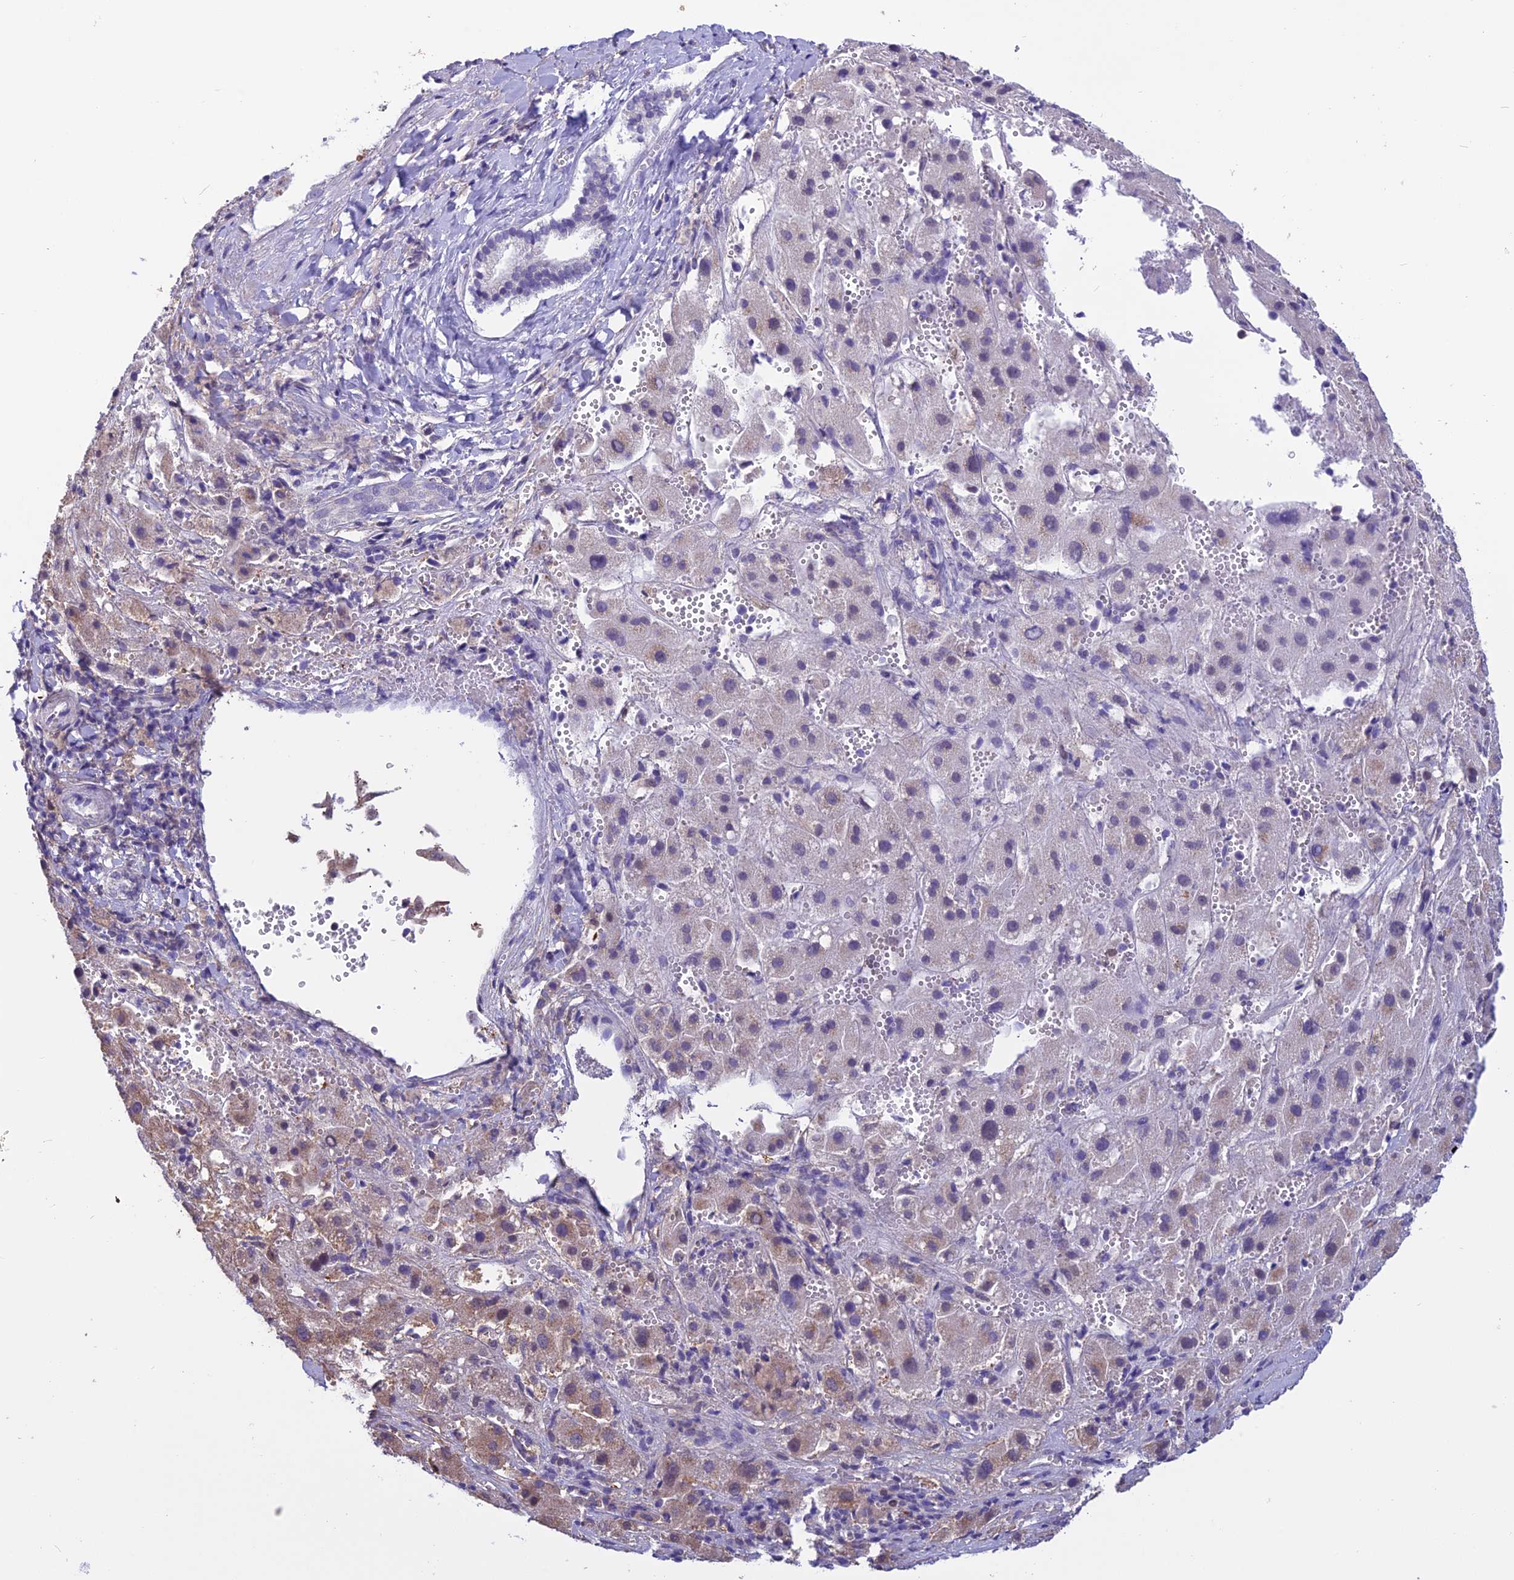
{"staining": {"intensity": "moderate", "quantity": "25%-75%", "location": "cytoplasmic/membranous"}, "tissue": "liver cancer", "cell_type": "Tumor cells", "image_type": "cancer", "snomed": [{"axis": "morphology", "description": "Carcinoma, Hepatocellular, NOS"}, {"axis": "topography", "description": "Liver"}], "caption": "Immunohistochemistry micrograph of neoplastic tissue: liver cancer stained using IHC shows medium levels of moderate protein expression localized specifically in the cytoplasmic/membranous of tumor cells, appearing as a cytoplasmic/membranous brown color.", "gene": "MIS12", "patient": {"sex": "female", "age": 58}}